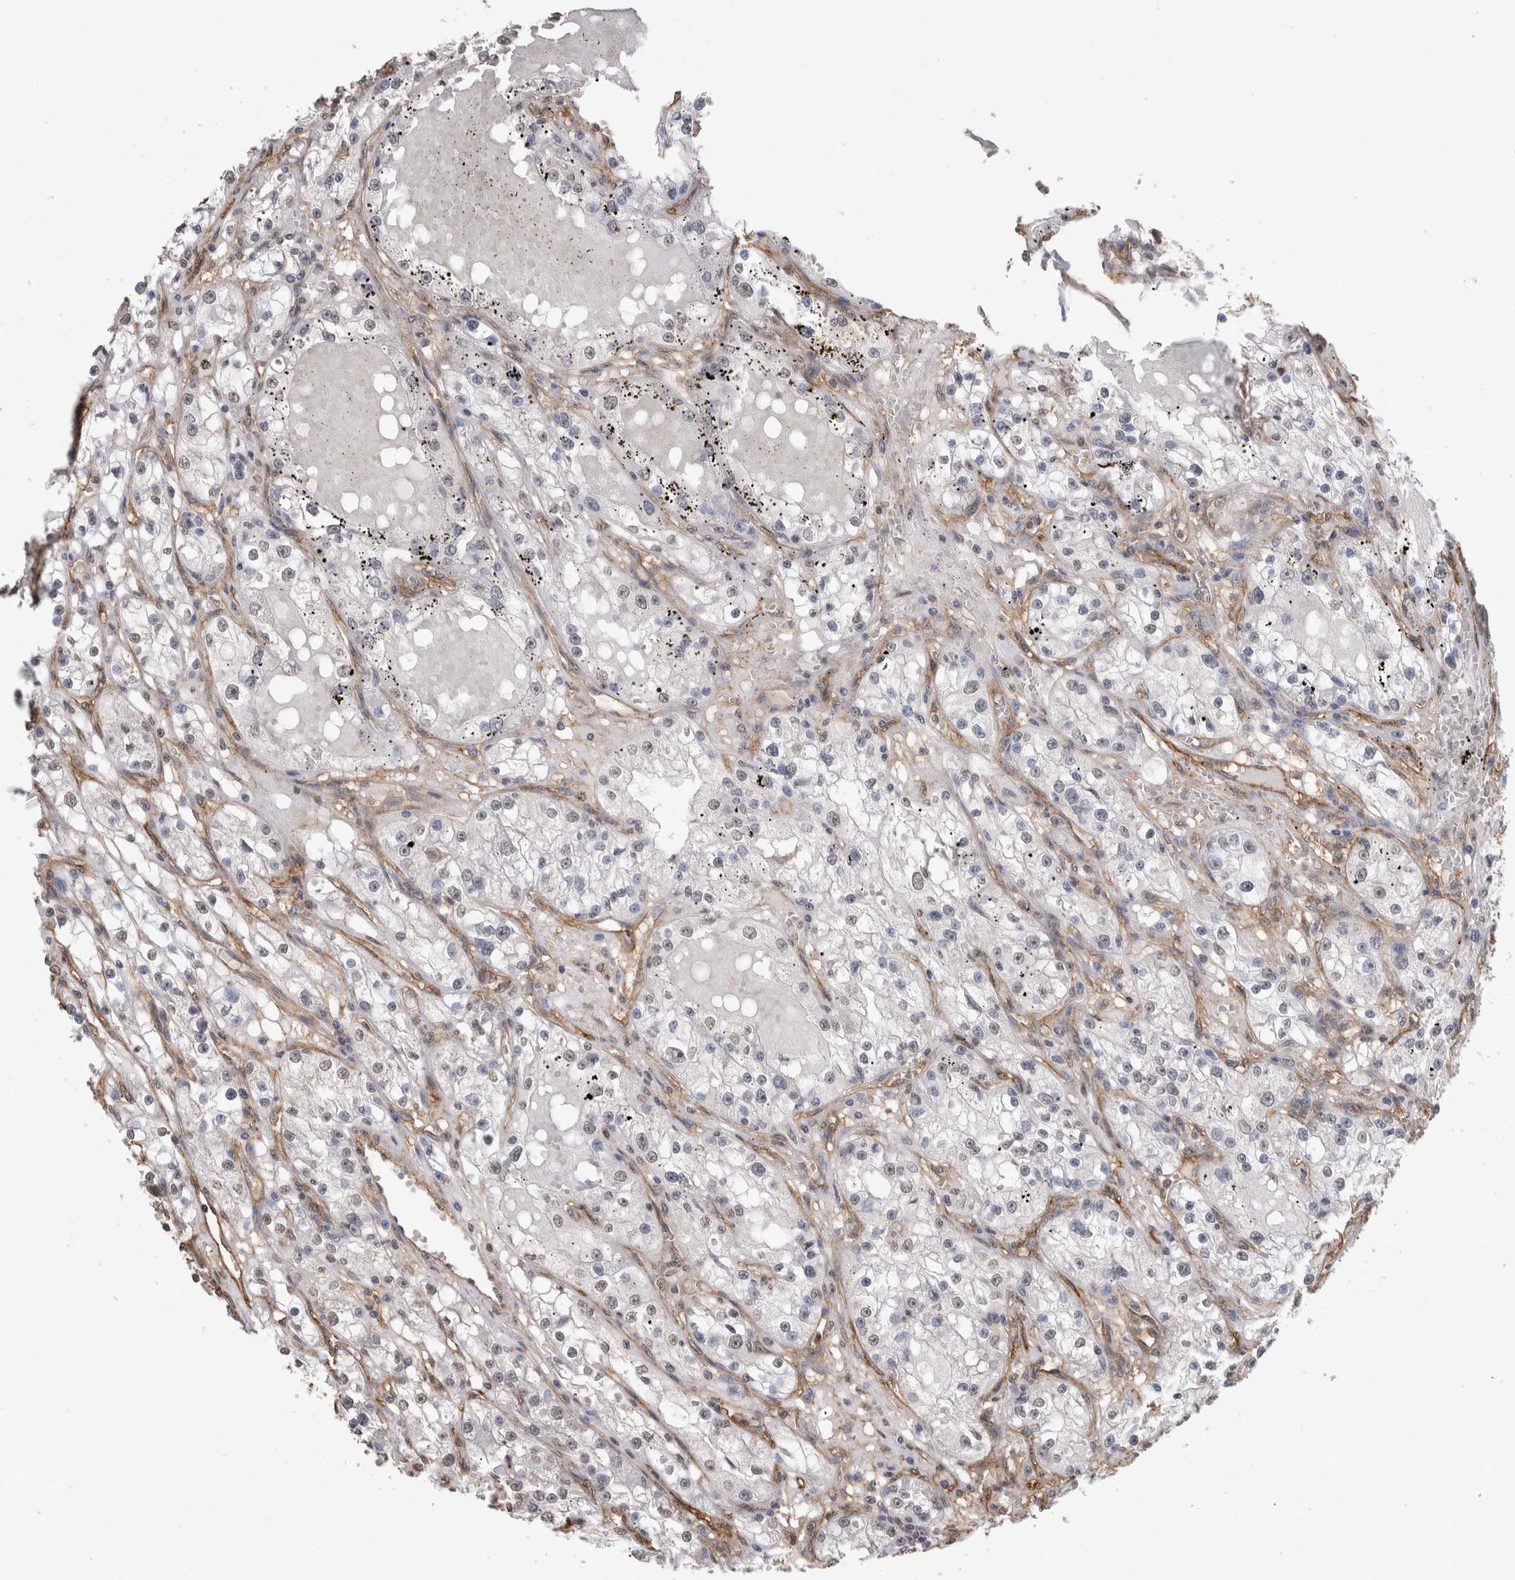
{"staining": {"intensity": "weak", "quantity": "<25%", "location": "nuclear"}, "tissue": "renal cancer", "cell_type": "Tumor cells", "image_type": "cancer", "snomed": [{"axis": "morphology", "description": "Adenocarcinoma, NOS"}, {"axis": "topography", "description": "Kidney"}], "caption": "Immunohistochemical staining of human adenocarcinoma (renal) demonstrates no significant positivity in tumor cells. The staining is performed using DAB brown chromogen with nuclei counter-stained in using hematoxylin.", "gene": "RECK", "patient": {"sex": "male", "age": 56}}